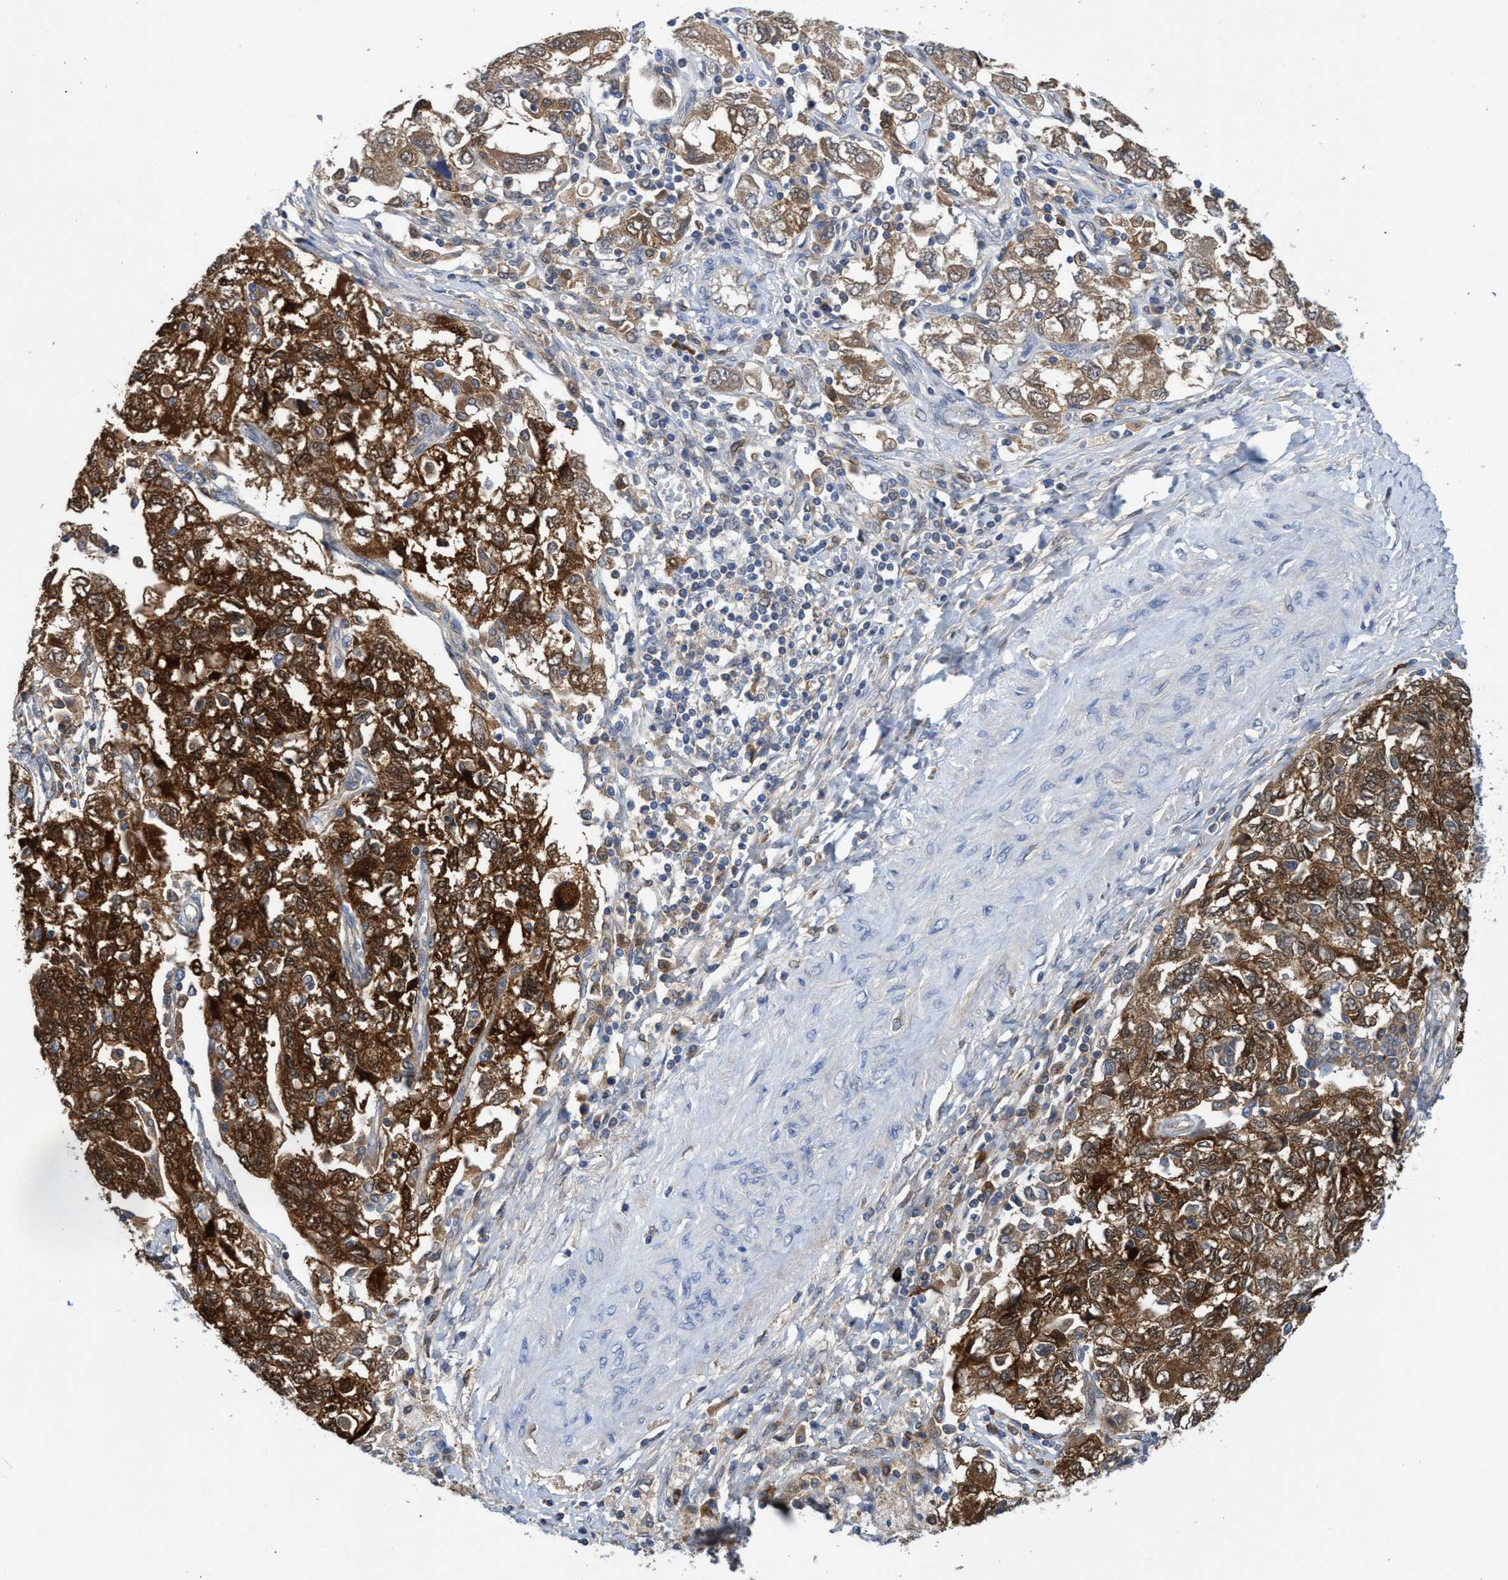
{"staining": {"intensity": "strong", "quantity": ">75%", "location": "cytoplasmic/membranous,nuclear"}, "tissue": "ovarian cancer", "cell_type": "Tumor cells", "image_type": "cancer", "snomed": [{"axis": "morphology", "description": "Carcinoma, NOS"}, {"axis": "morphology", "description": "Cystadenocarcinoma, serous, NOS"}, {"axis": "topography", "description": "Ovary"}], "caption": "Immunohistochemistry (IHC) micrograph of serous cystadenocarcinoma (ovarian) stained for a protein (brown), which exhibits high levels of strong cytoplasmic/membranous and nuclear staining in about >75% of tumor cells.", "gene": "PNPO", "patient": {"sex": "female", "age": 69}}